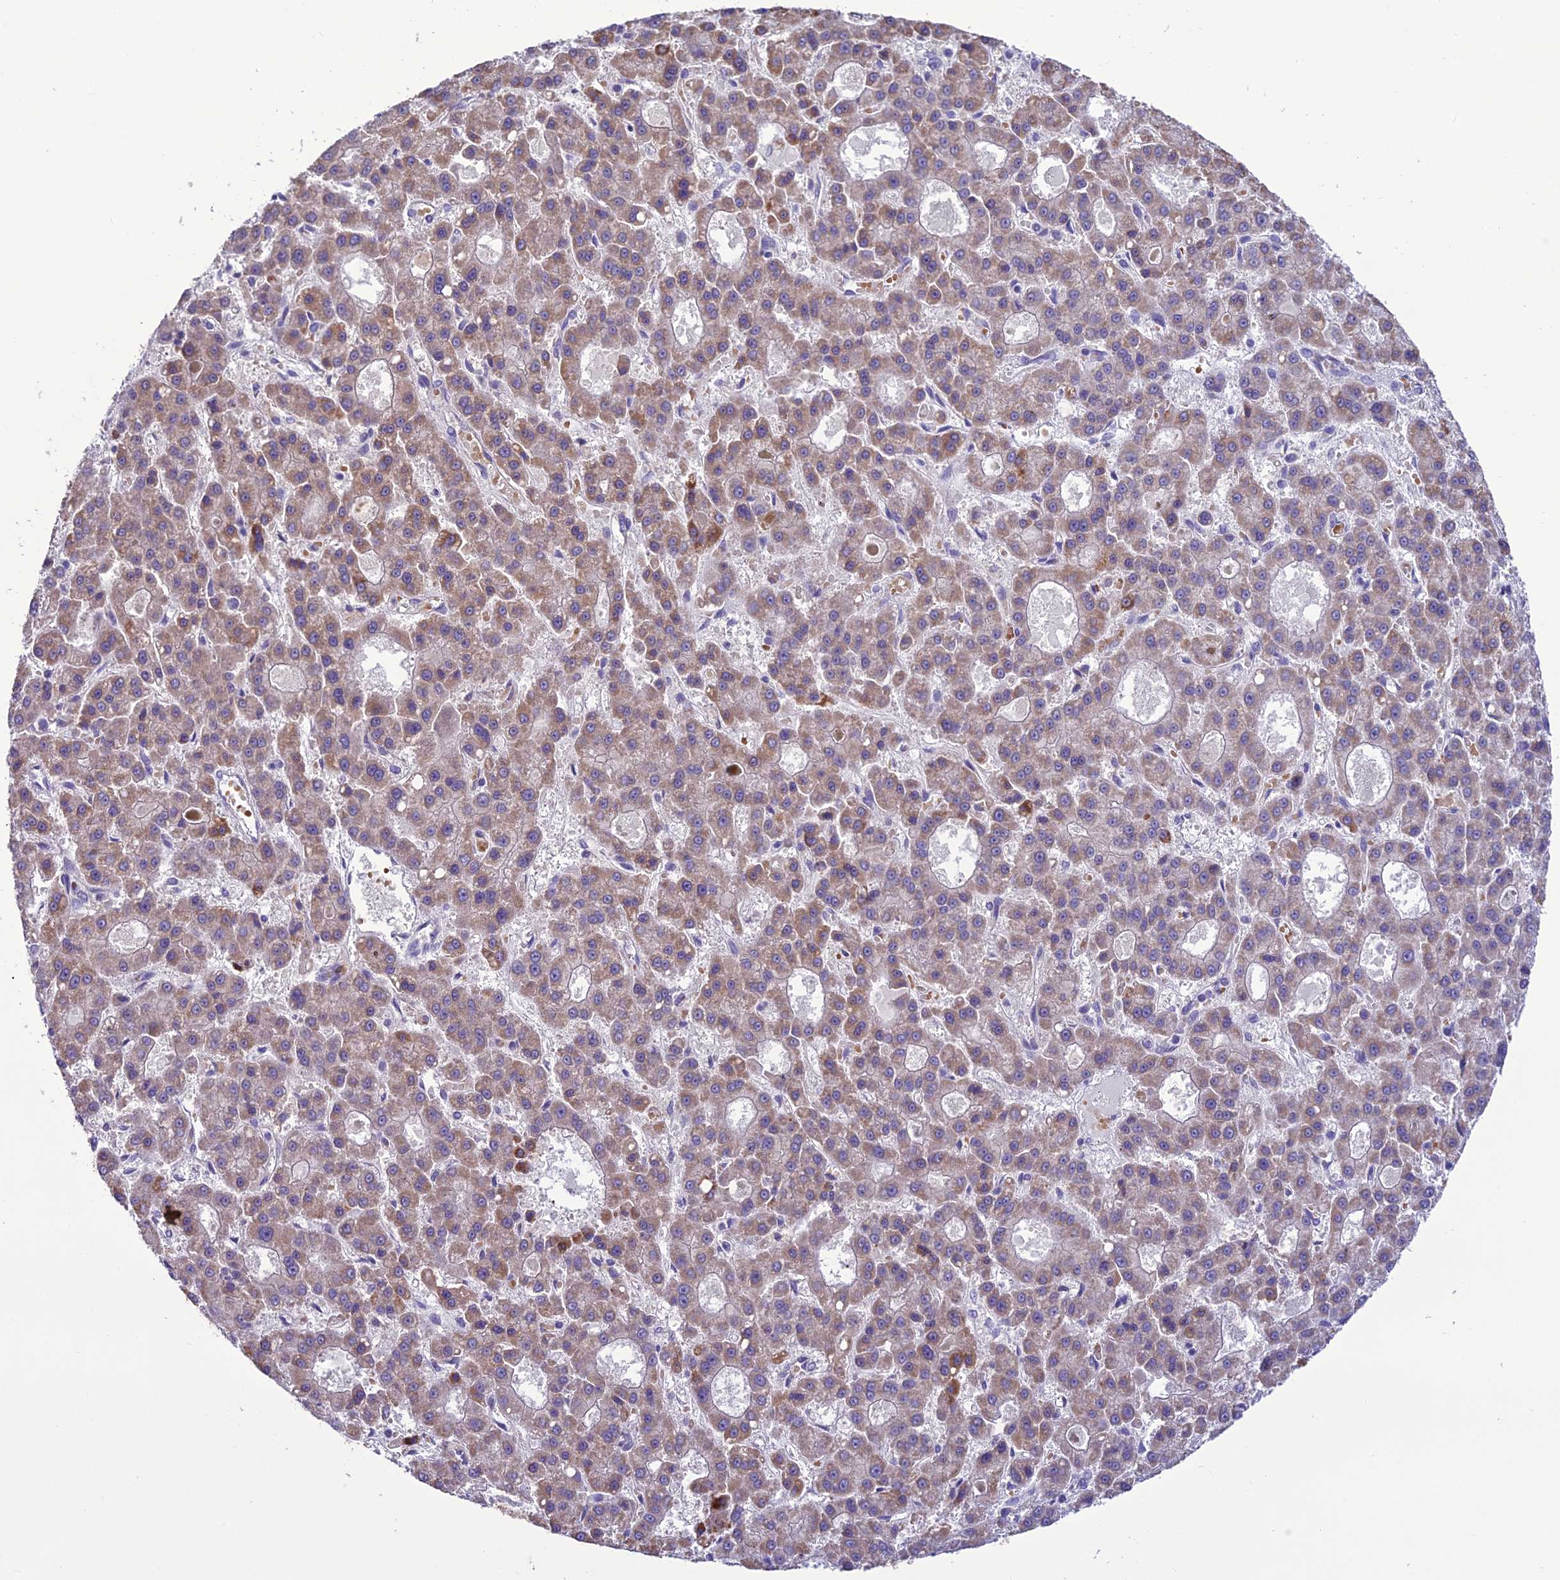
{"staining": {"intensity": "weak", "quantity": "25%-75%", "location": "cytoplasmic/membranous"}, "tissue": "liver cancer", "cell_type": "Tumor cells", "image_type": "cancer", "snomed": [{"axis": "morphology", "description": "Carcinoma, Hepatocellular, NOS"}, {"axis": "topography", "description": "Liver"}], "caption": "Liver cancer (hepatocellular carcinoma) stained with DAB (3,3'-diaminobenzidine) IHC exhibits low levels of weak cytoplasmic/membranous staining in approximately 25%-75% of tumor cells. The protein is shown in brown color, while the nuclei are stained blue.", "gene": "TBC1D24", "patient": {"sex": "male", "age": 70}}